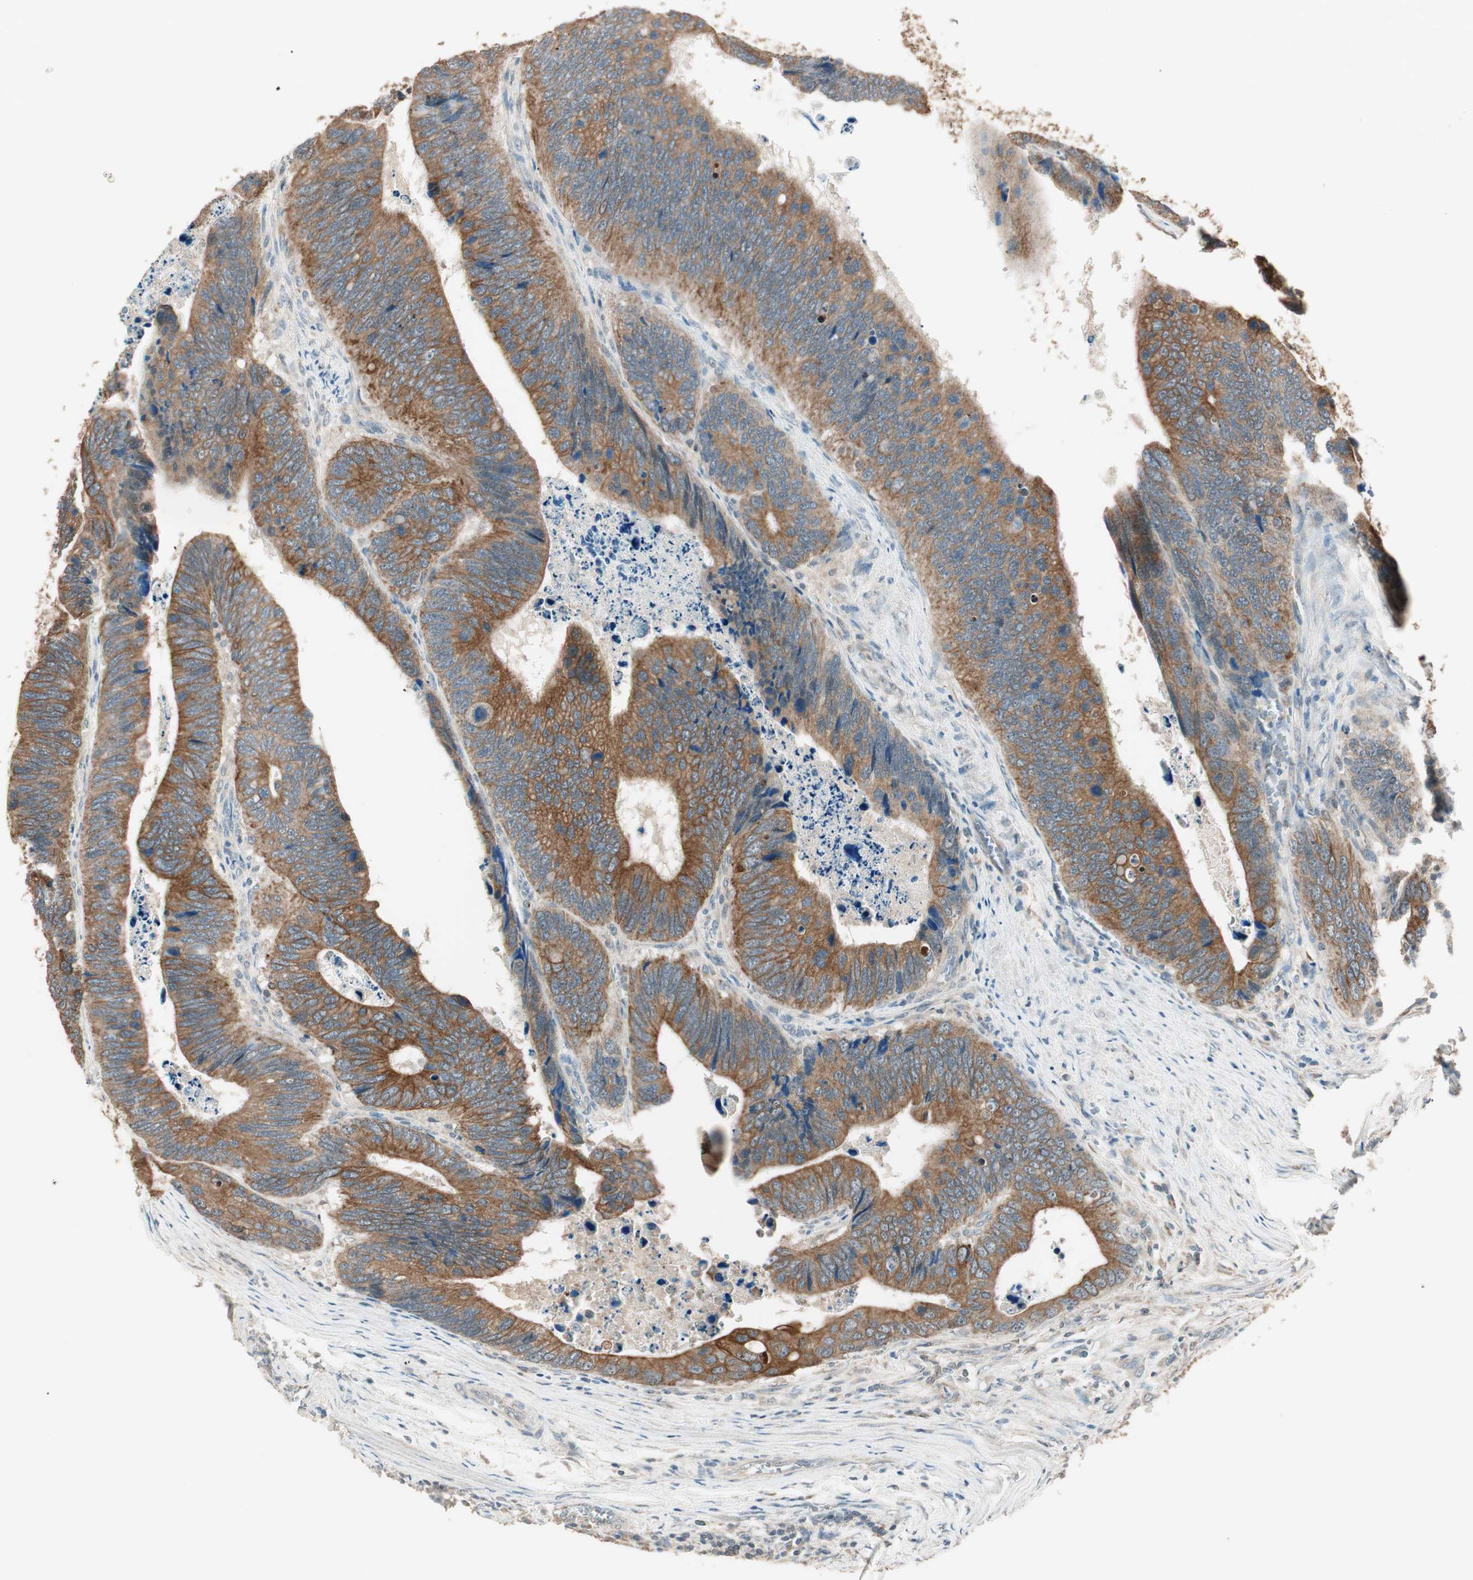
{"staining": {"intensity": "moderate", "quantity": ">75%", "location": "cytoplasmic/membranous"}, "tissue": "colorectal cancer", "cell_type": "Tumor cells", "image_type": "cancer", "snomed": [{"axis": "morphology", "description": "Adenocarcinoma, NOS"}, {"axis": "topography", "description": "Colon"}], "caption": "A micrograph of human adenocarcinoma (colorectal) stained for a protein demonstrates moderate cytoplasmic/membranous brown staining in tumor cells.", "gene": "TRIM21", "patient": {"sex": "male", "age": 72}}